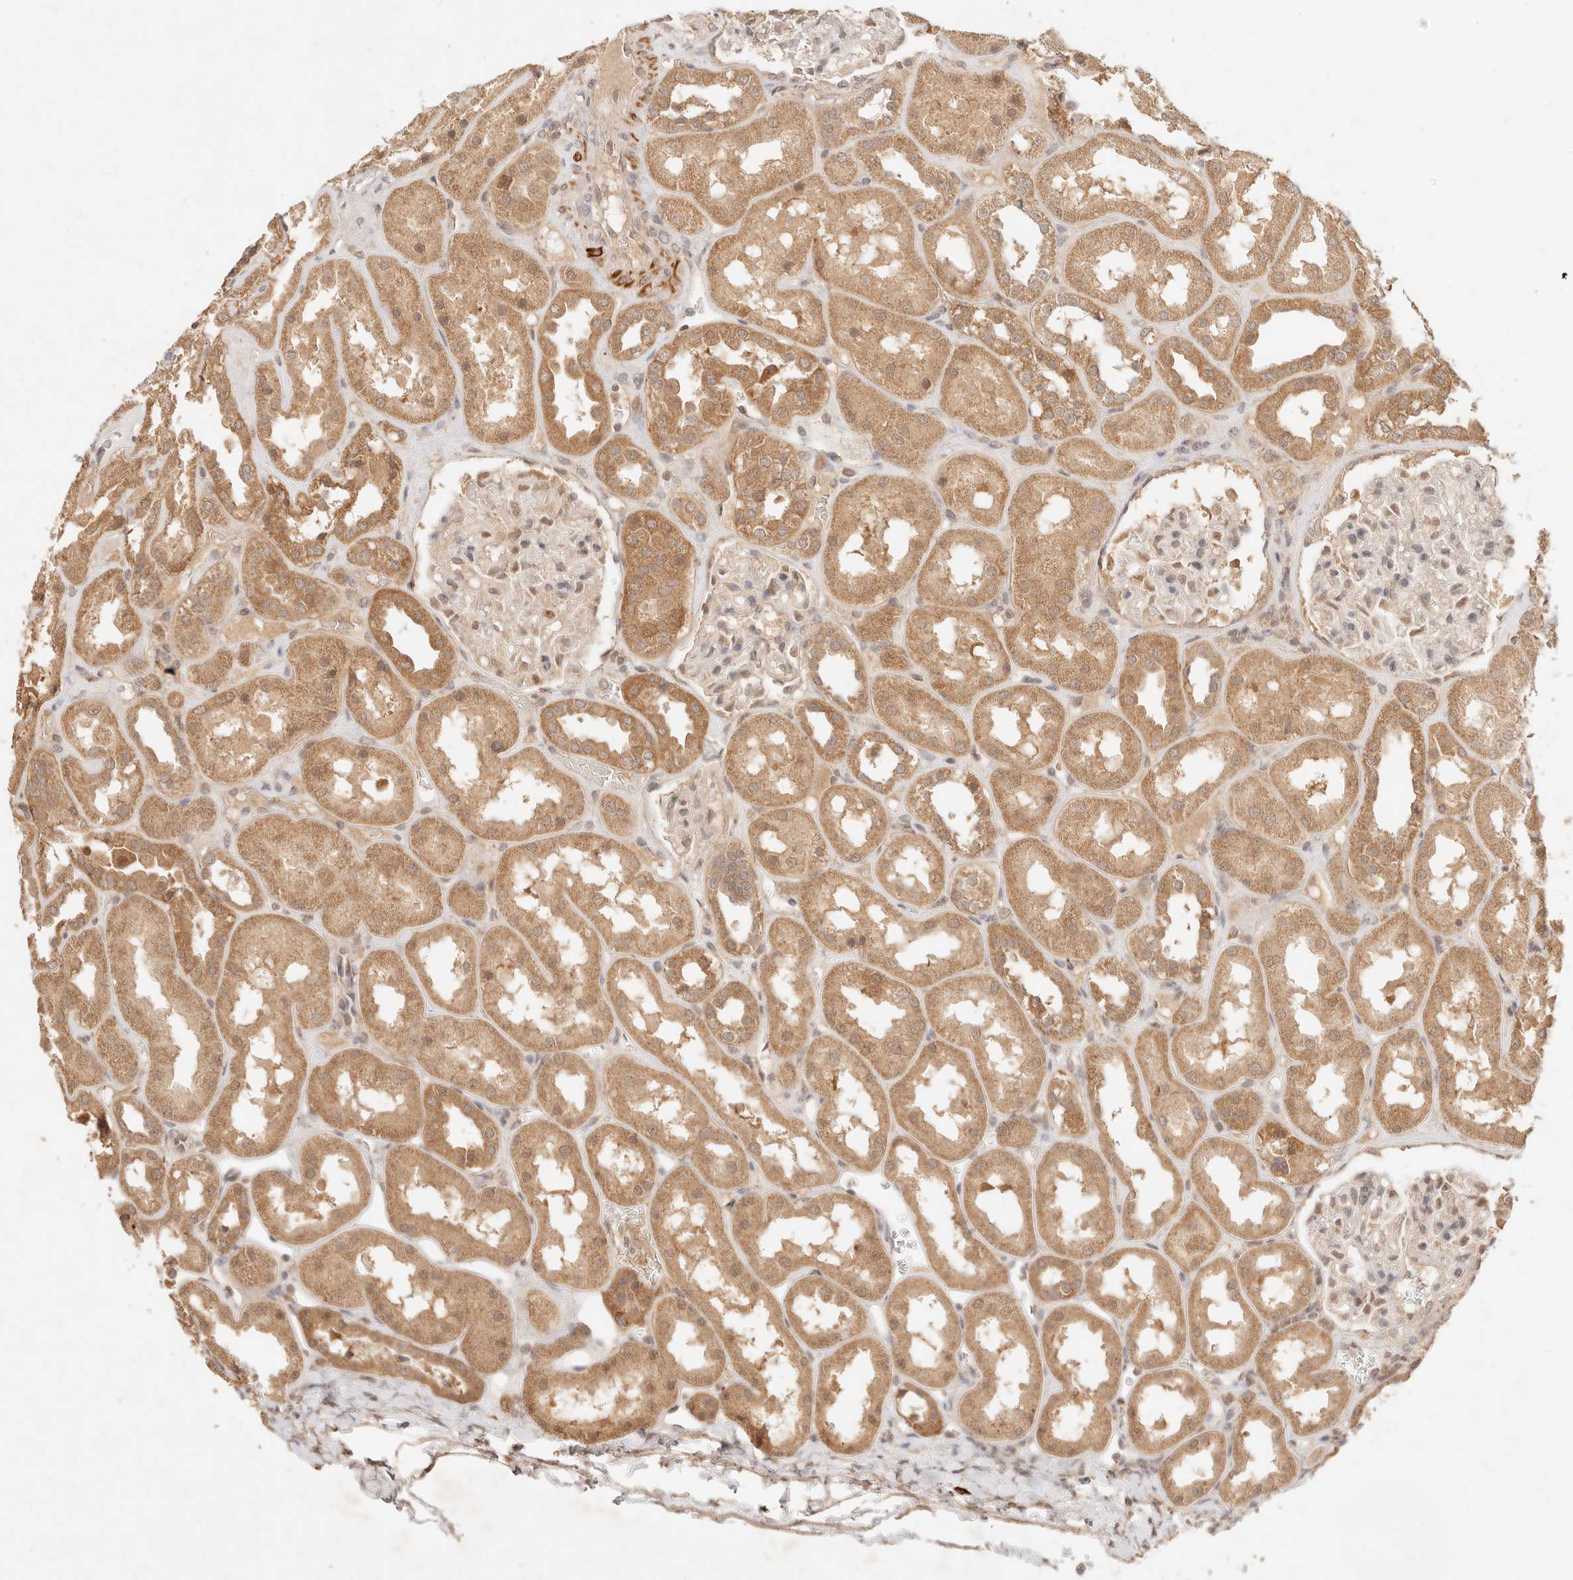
{"staining": {"intensity": "moderate", "quantity": "<25%", "location": "cytoplasmic/membranous,nuclear"}, "tissue": "kidney", "cell_type": "Cells in glomeruli", "image_type": "normal", "snomed": [{"axis": "morphology", "description": "Normal tissue, NOS"}, {"axis": "topography", "description": "Kidney"}], "caption": "Benign kidney demonstrates moderate cytoplasmic/membranous,nuclear staining in approximately <25% of cells in glomeruli, visualized by immunohistochemistry.", "gene": "TRIM11", "patient": {"sex": "male", "age": 70}}